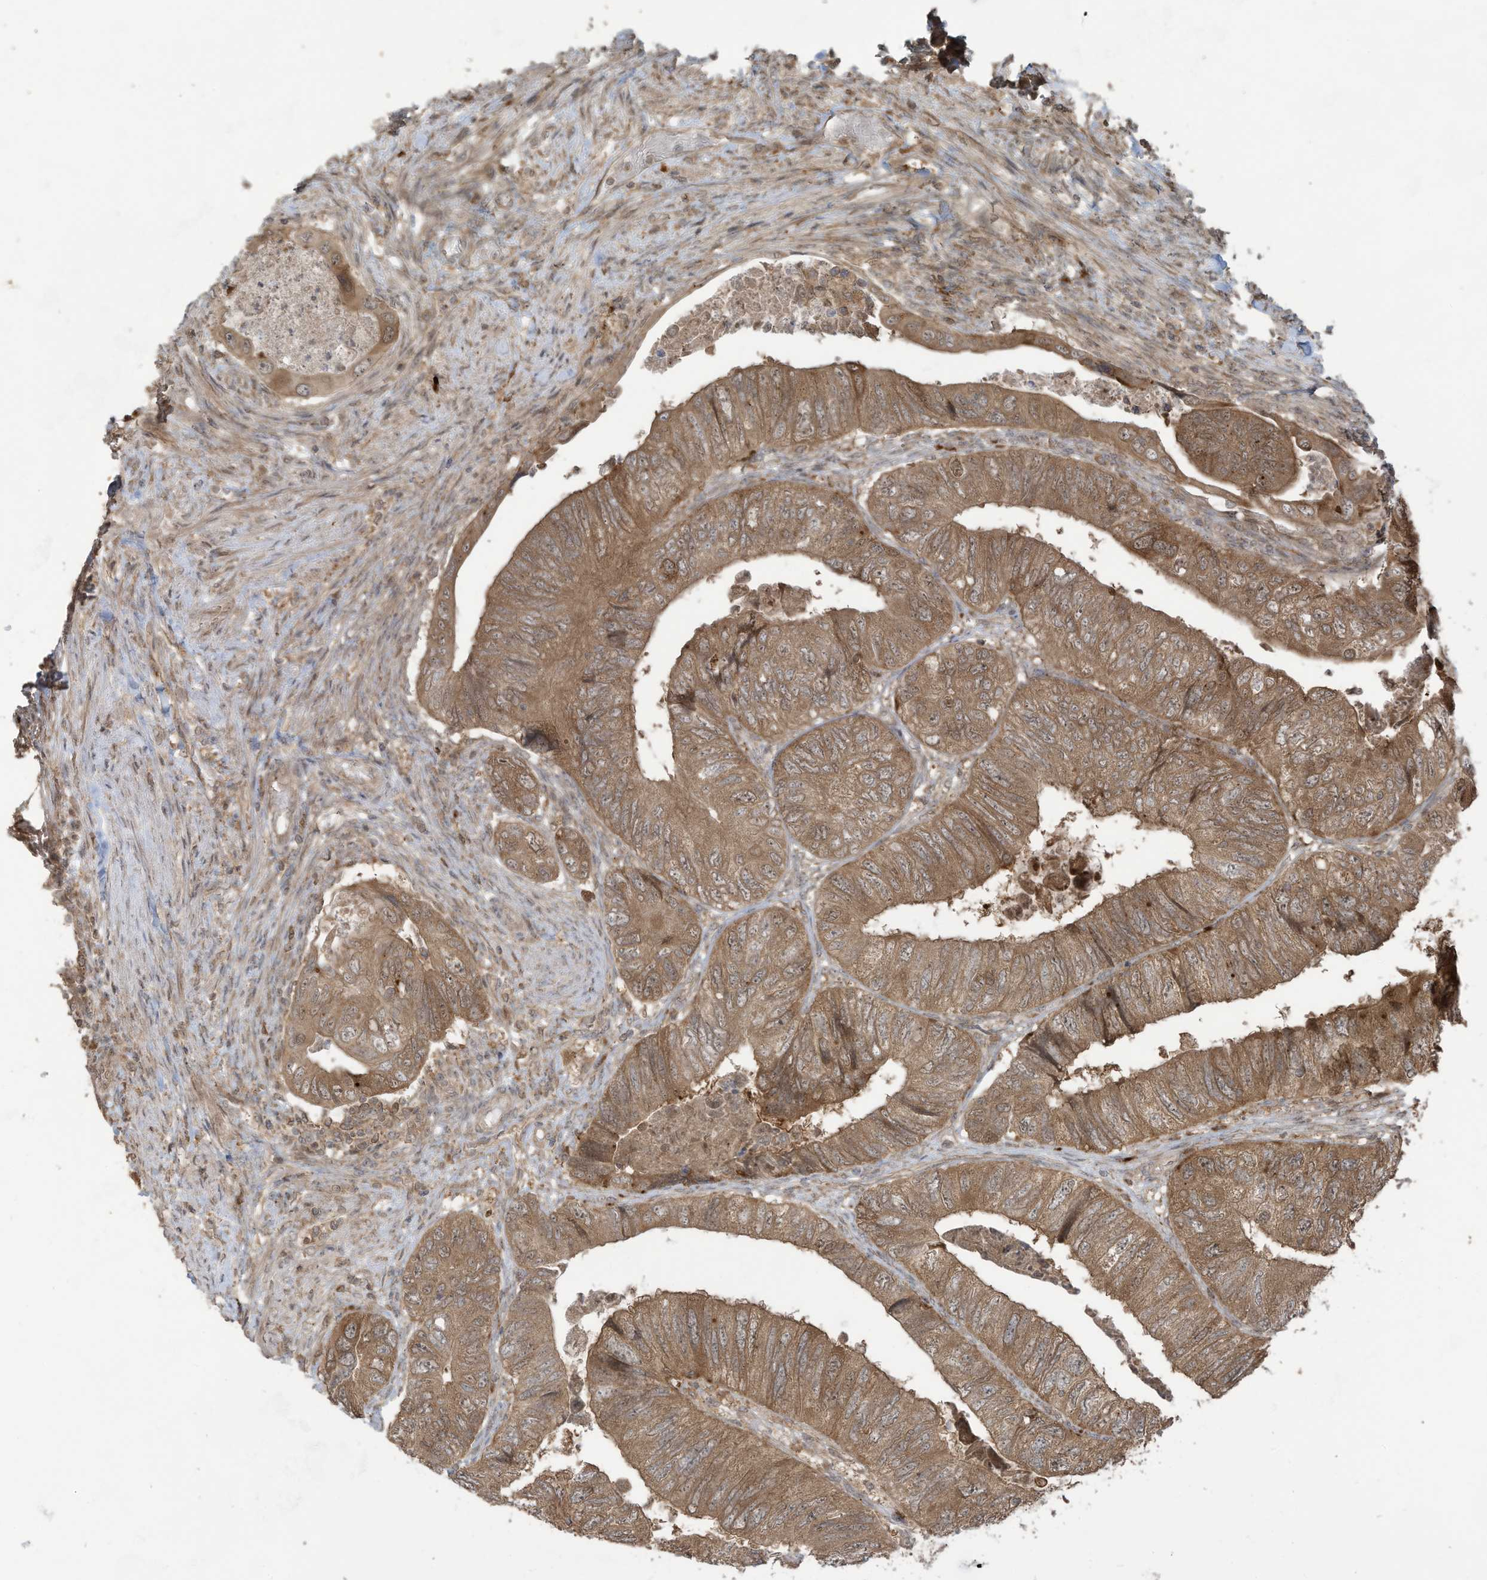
{"staining": {"intensity": "moderate", "quantity": ">75%", "location": "cytoplasmic/membranous"}, "tissue": "colorectal cancer", "cell_type": "Tumor cells", "image_type": "cancer", "snomed": [{"axis": "morphology", "description": "Adenocarcinoma, NOS"}, {"axis": "topography", "description": "Rectum"}], "caption": "Brown immunohistochemical staining in colorectal adenocarcinoma displays moderate cytoplasmic/membranous staining in approximately >75% of tumor cells. The staining was performed using DAB, with brown indicating positive protein expression. Nuclei are stained blue with hematoxylin.", "gene": "CARF", "patient": {"sex": "male", "age": 63}}